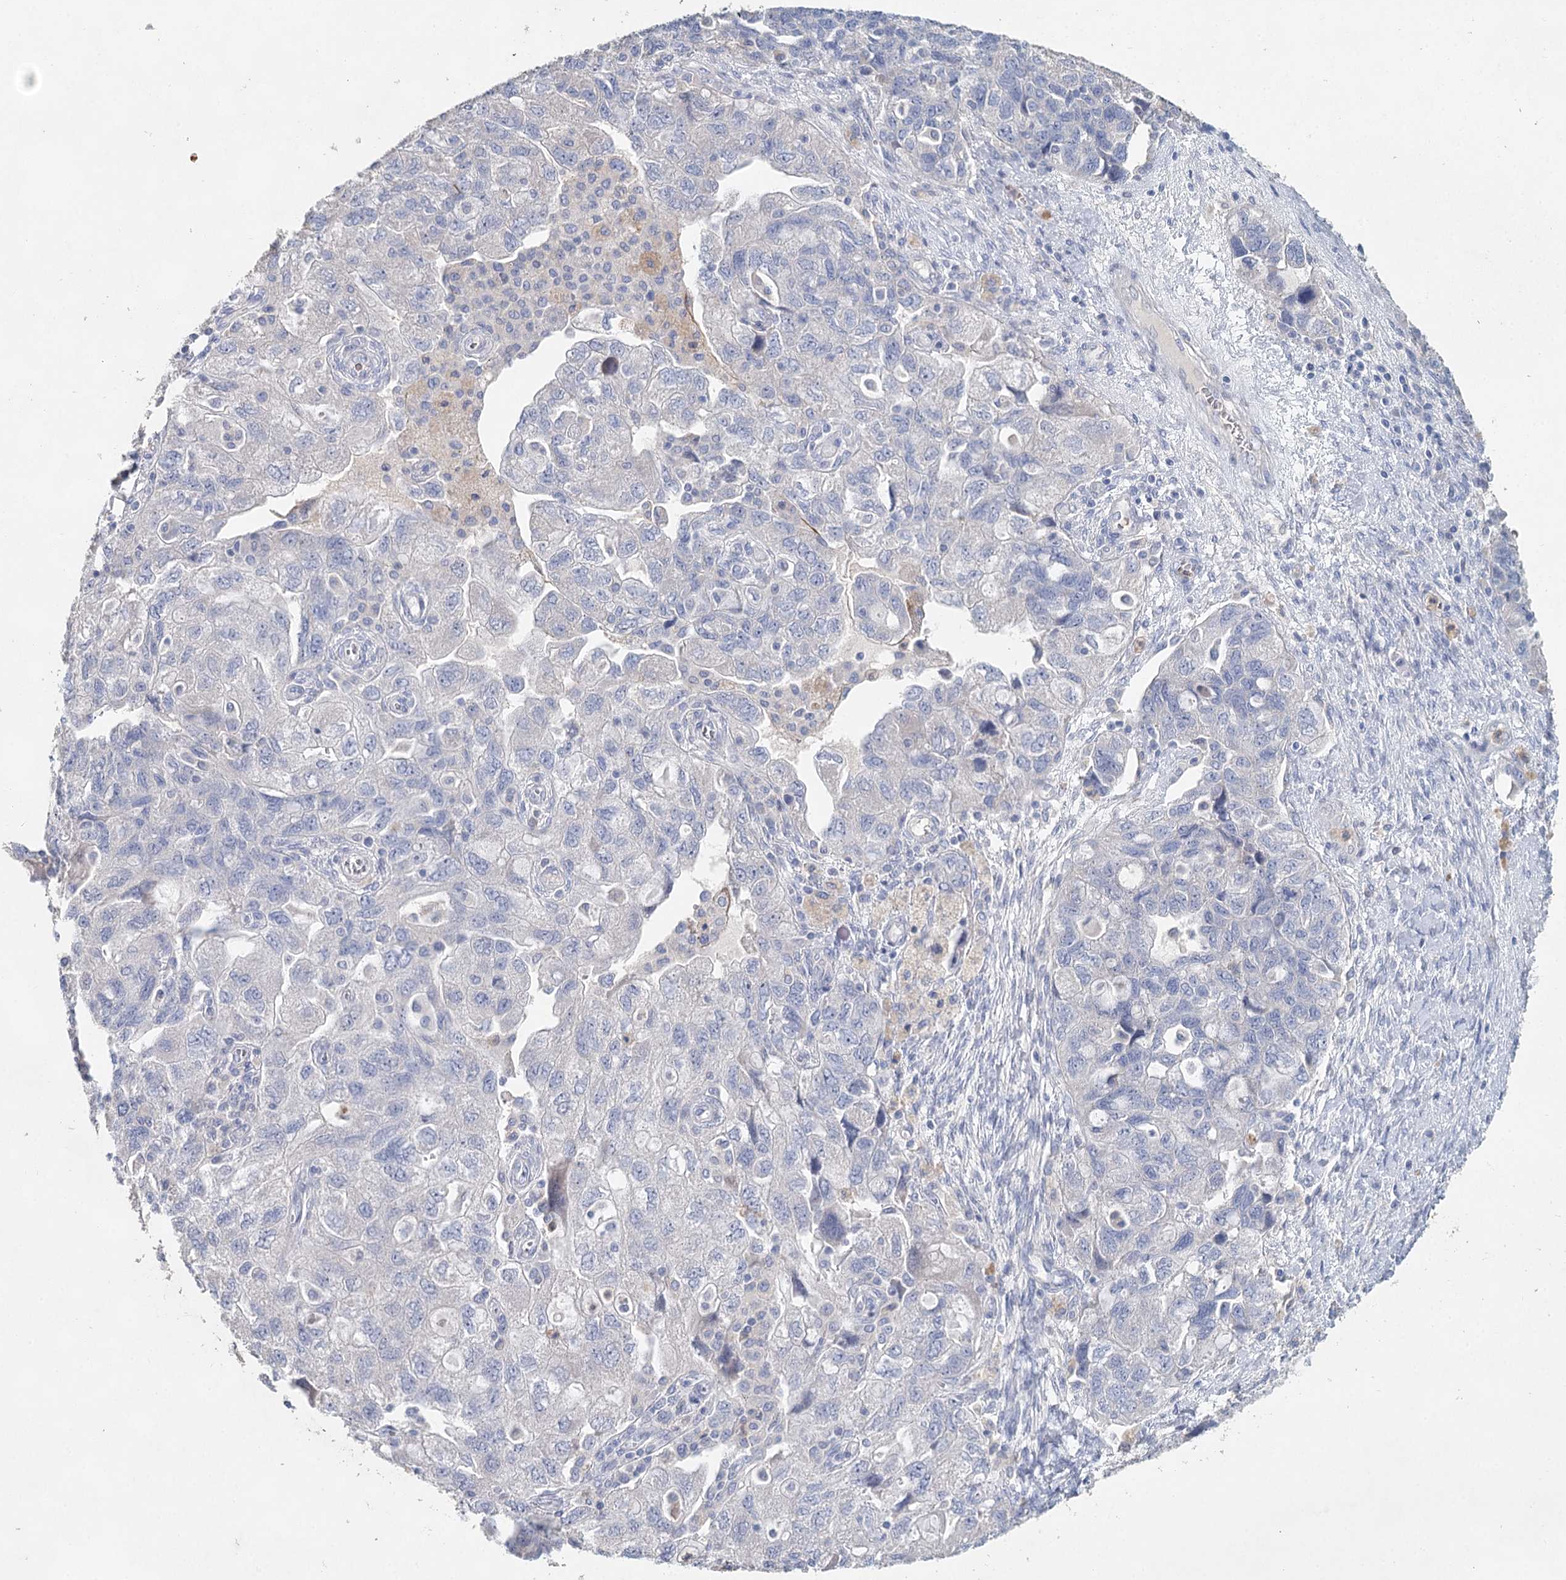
{"staining": {"intensity": "negative", "quantity": "none", "location": "none"}, "tissue": "ovarian cancer", "cell_type": "Tumor cells", "image_type": "cancer", "snomed": [{"axis": "morphology", "description": "Carcinoma, NOS"}, {"axis": "morphology", "description": "Cystadenocarcinoma, serous, NOS"}, {"axis": "topography", "description": "Ovary"}], "caption": "Image shows no protein staining in tumor cells of ovarian cancer (carcinoma) tissue.", "gene": "MYL6B", "patient": {"sex": "female", "age": 69}}